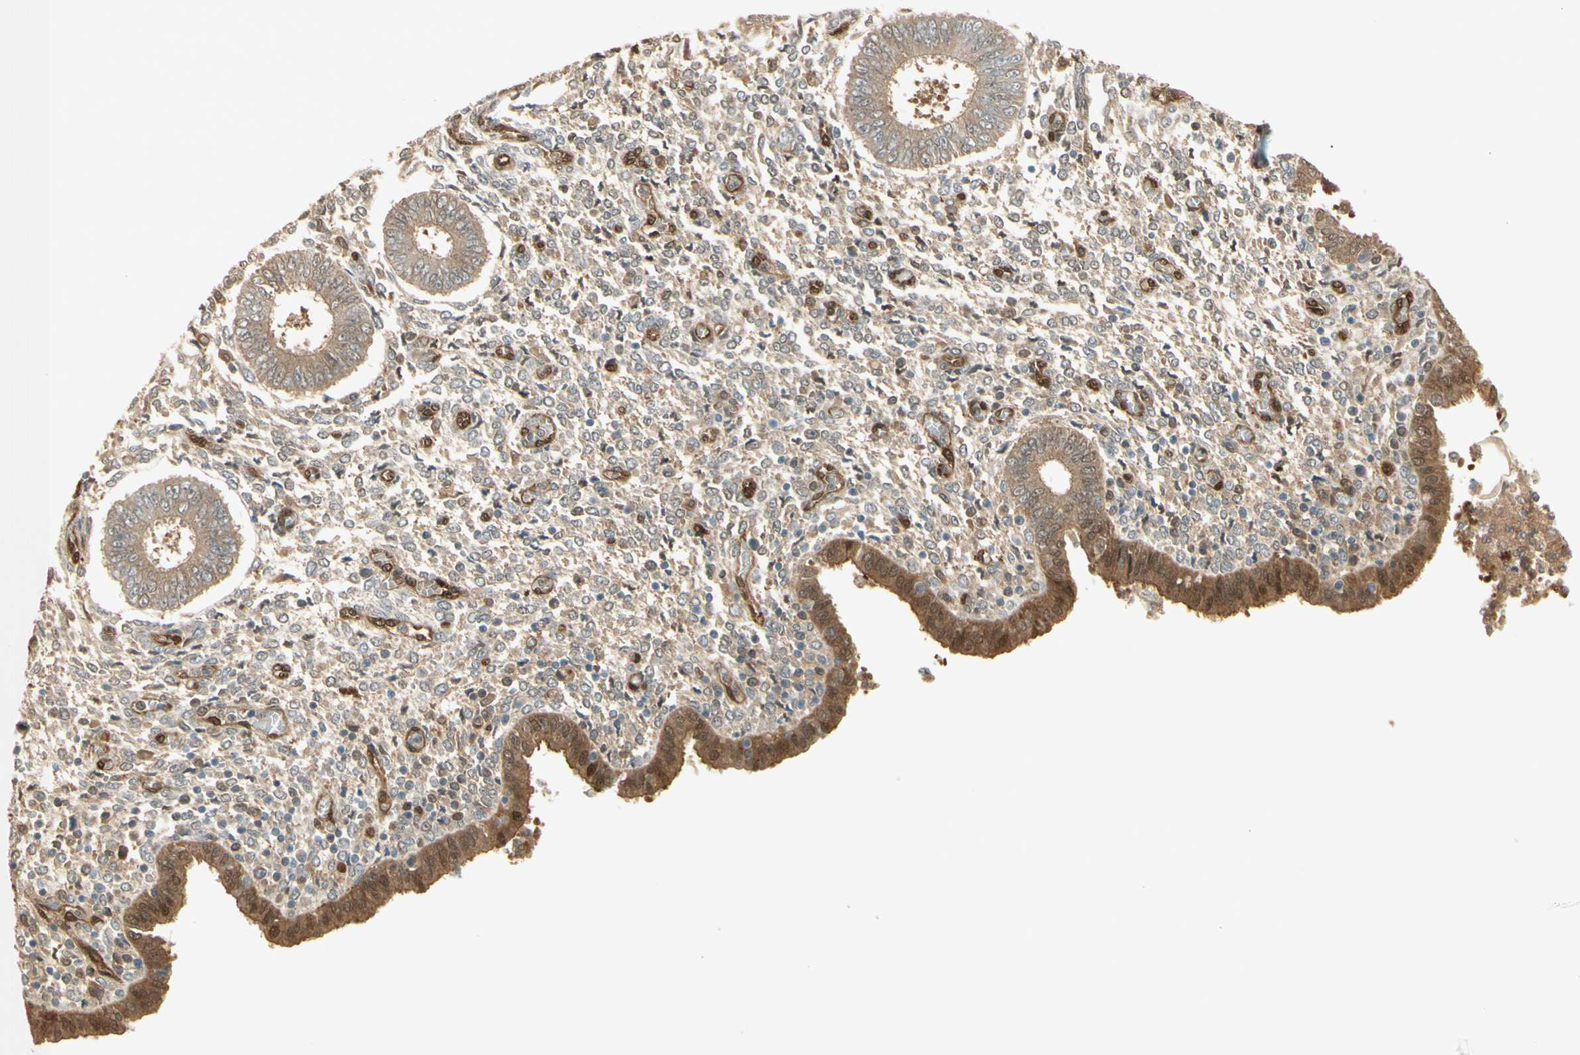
{"staining": {"intensity": "moderate", "quantity": "25%-75%", "location": "cytoplasmic/membranous,nuclear"}, "tissue": "endometrium", "cell_type": "Cells in endometrial stroma", "image_type": "normal", "snomed": [{"axis": "morphology", "description": "Normal tissue, NOS"}, {"axis": "topography", "description": "Endometrium"}], "caption": "Immunohistochemical staining of benign human endometrium displays 25%-75% levels of moderate cytoplasmic/membranous,nuclear protein positivity in about 25%-75% of cells in endometrial stroma.", "gene": "SERPINB6", "patient": {"sex": "female", "age": 35}}